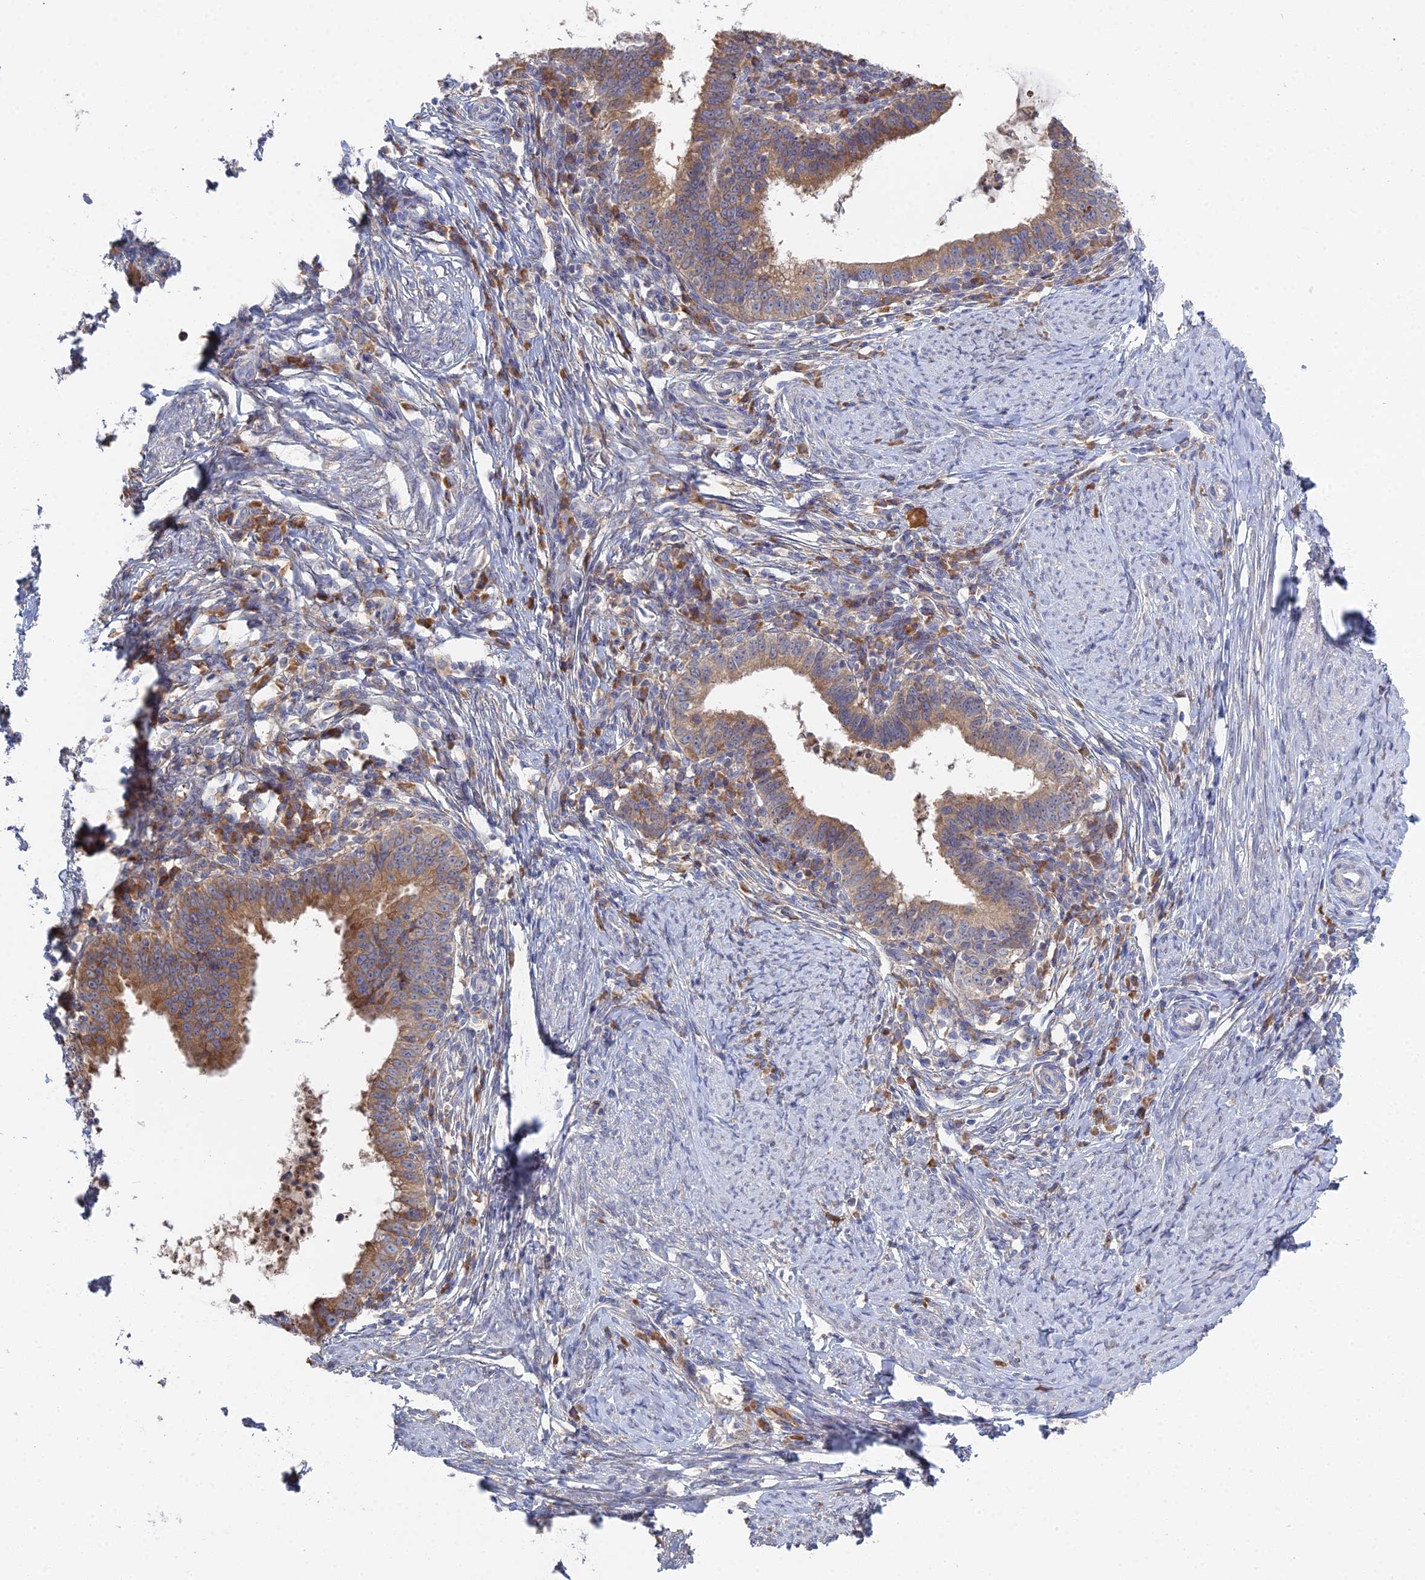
{"staining": {"intensity": "moderate", "quantity": ">75%", "location": "cytoplasmic/membranous"}, "tissue": "cervical cancer", "cell_type": "Tumor cells", "image_type": "cancer", "snomed": [{"axis": "morphology", "description": "Adenocarcinoma, NOS"}, {"axis": "topography", "description": "Cervix"}], "caption": "Immunohistochemical staining of human cervical cancer (adenocarcinoma) shows moderate cytoplasmic/membranous protein positivity in about >75% of tumor cells.", "gene": "TRAPPC6A", "patient": {"sex": "female", "age": 36}}